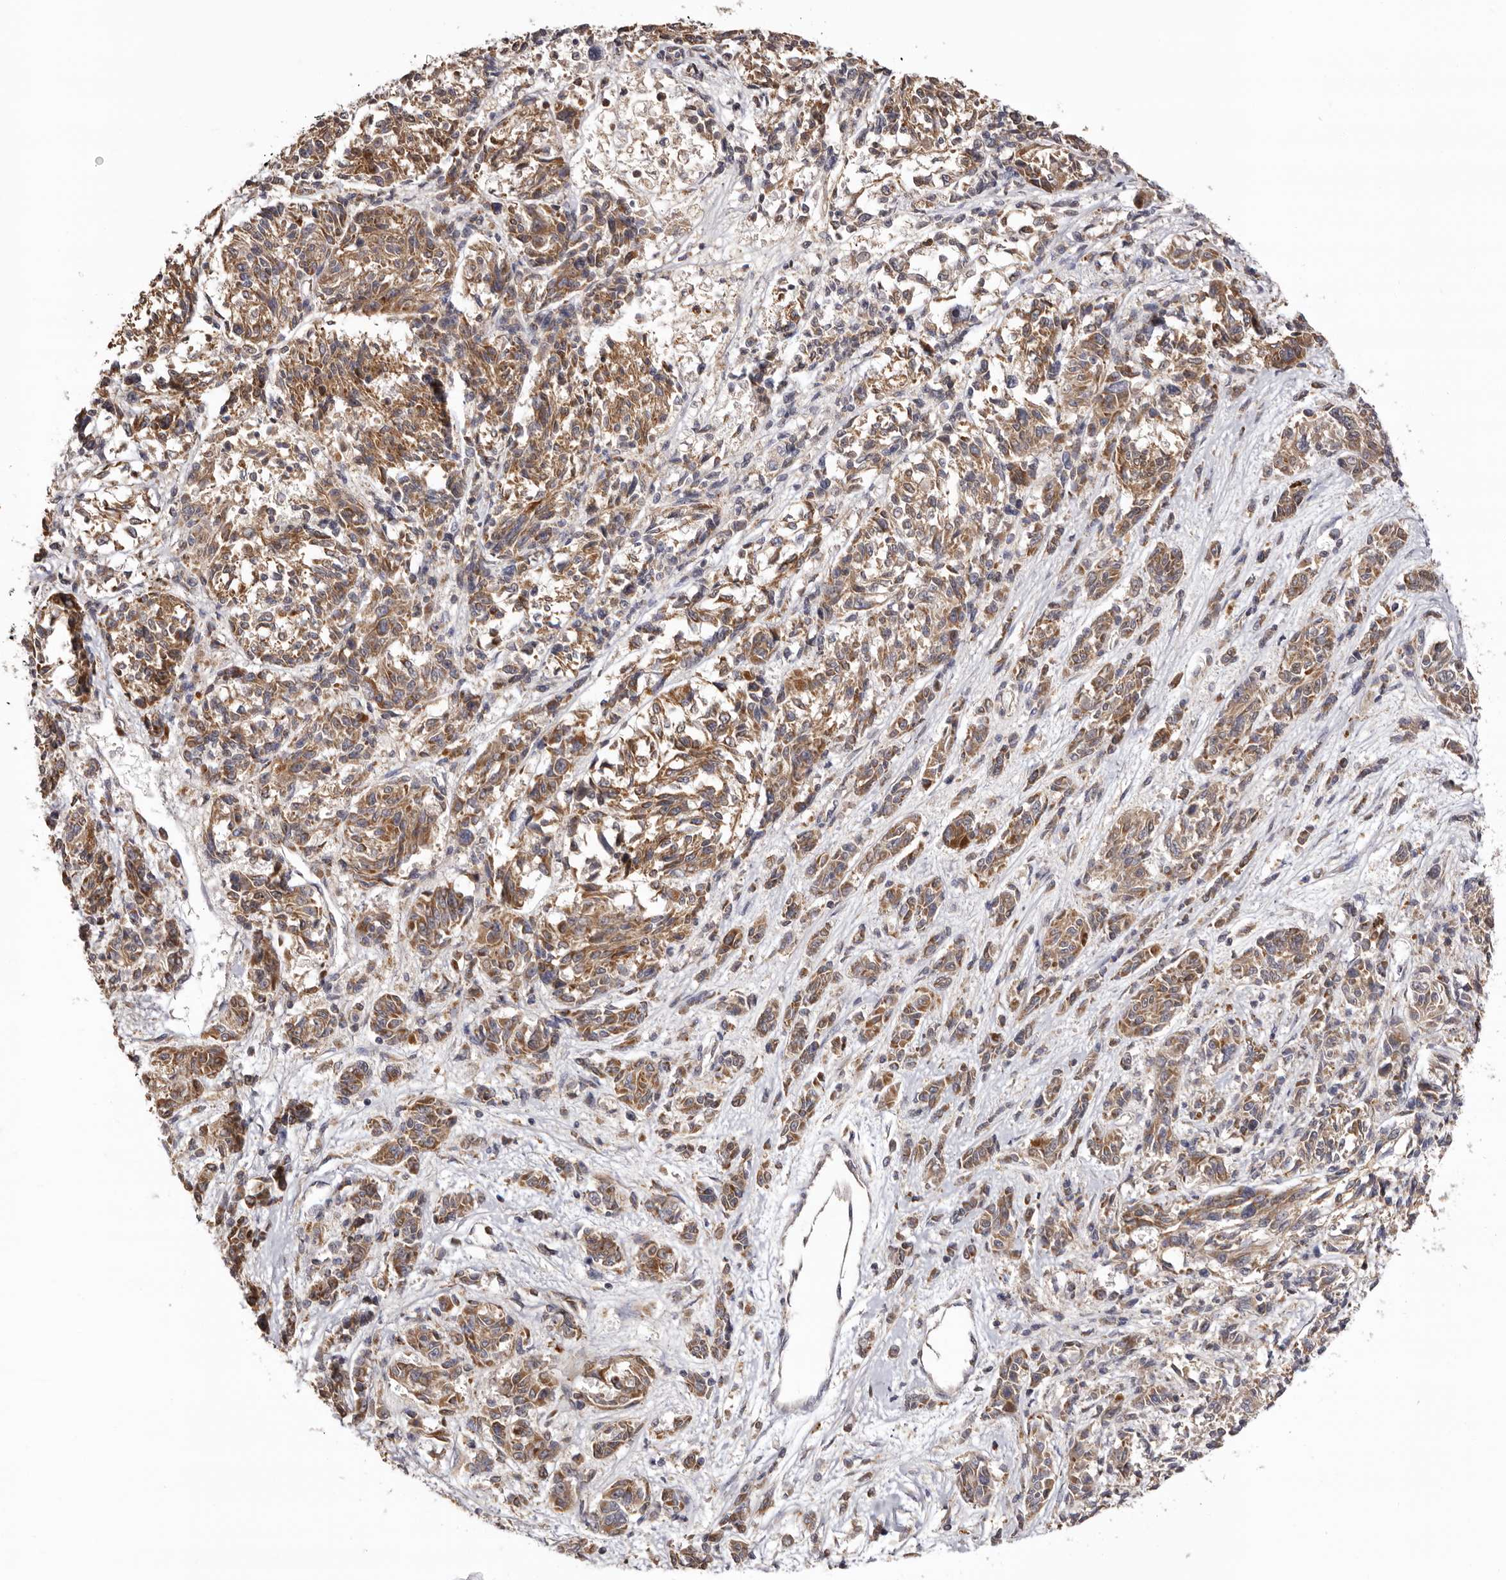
{"staining": {"intensity": "moderate", "quantity": ">75%", "location": "cytoplasmic/membranous"}, "tissue": "melanoma", "cell_type": "Tumor cells", "image_type": "cancer", "snomed": [{"axis": "morphology", "description": "Malignant melanoma, NOS"}, {"axis": "topography", "description": "Skin"}], "caption": "Immunohistochemistry photomicrograph of neoplastic tissue: human melanoma stained using immunohistochemistry reveals medium levels of moderate protein expression localized specifically in the cytoplasmic/membranous of tumor cells, appearing as a cytoplasmic/membranous brown color.", "gene": "MECR", "patient": {"sex": "male", "age": 53}}